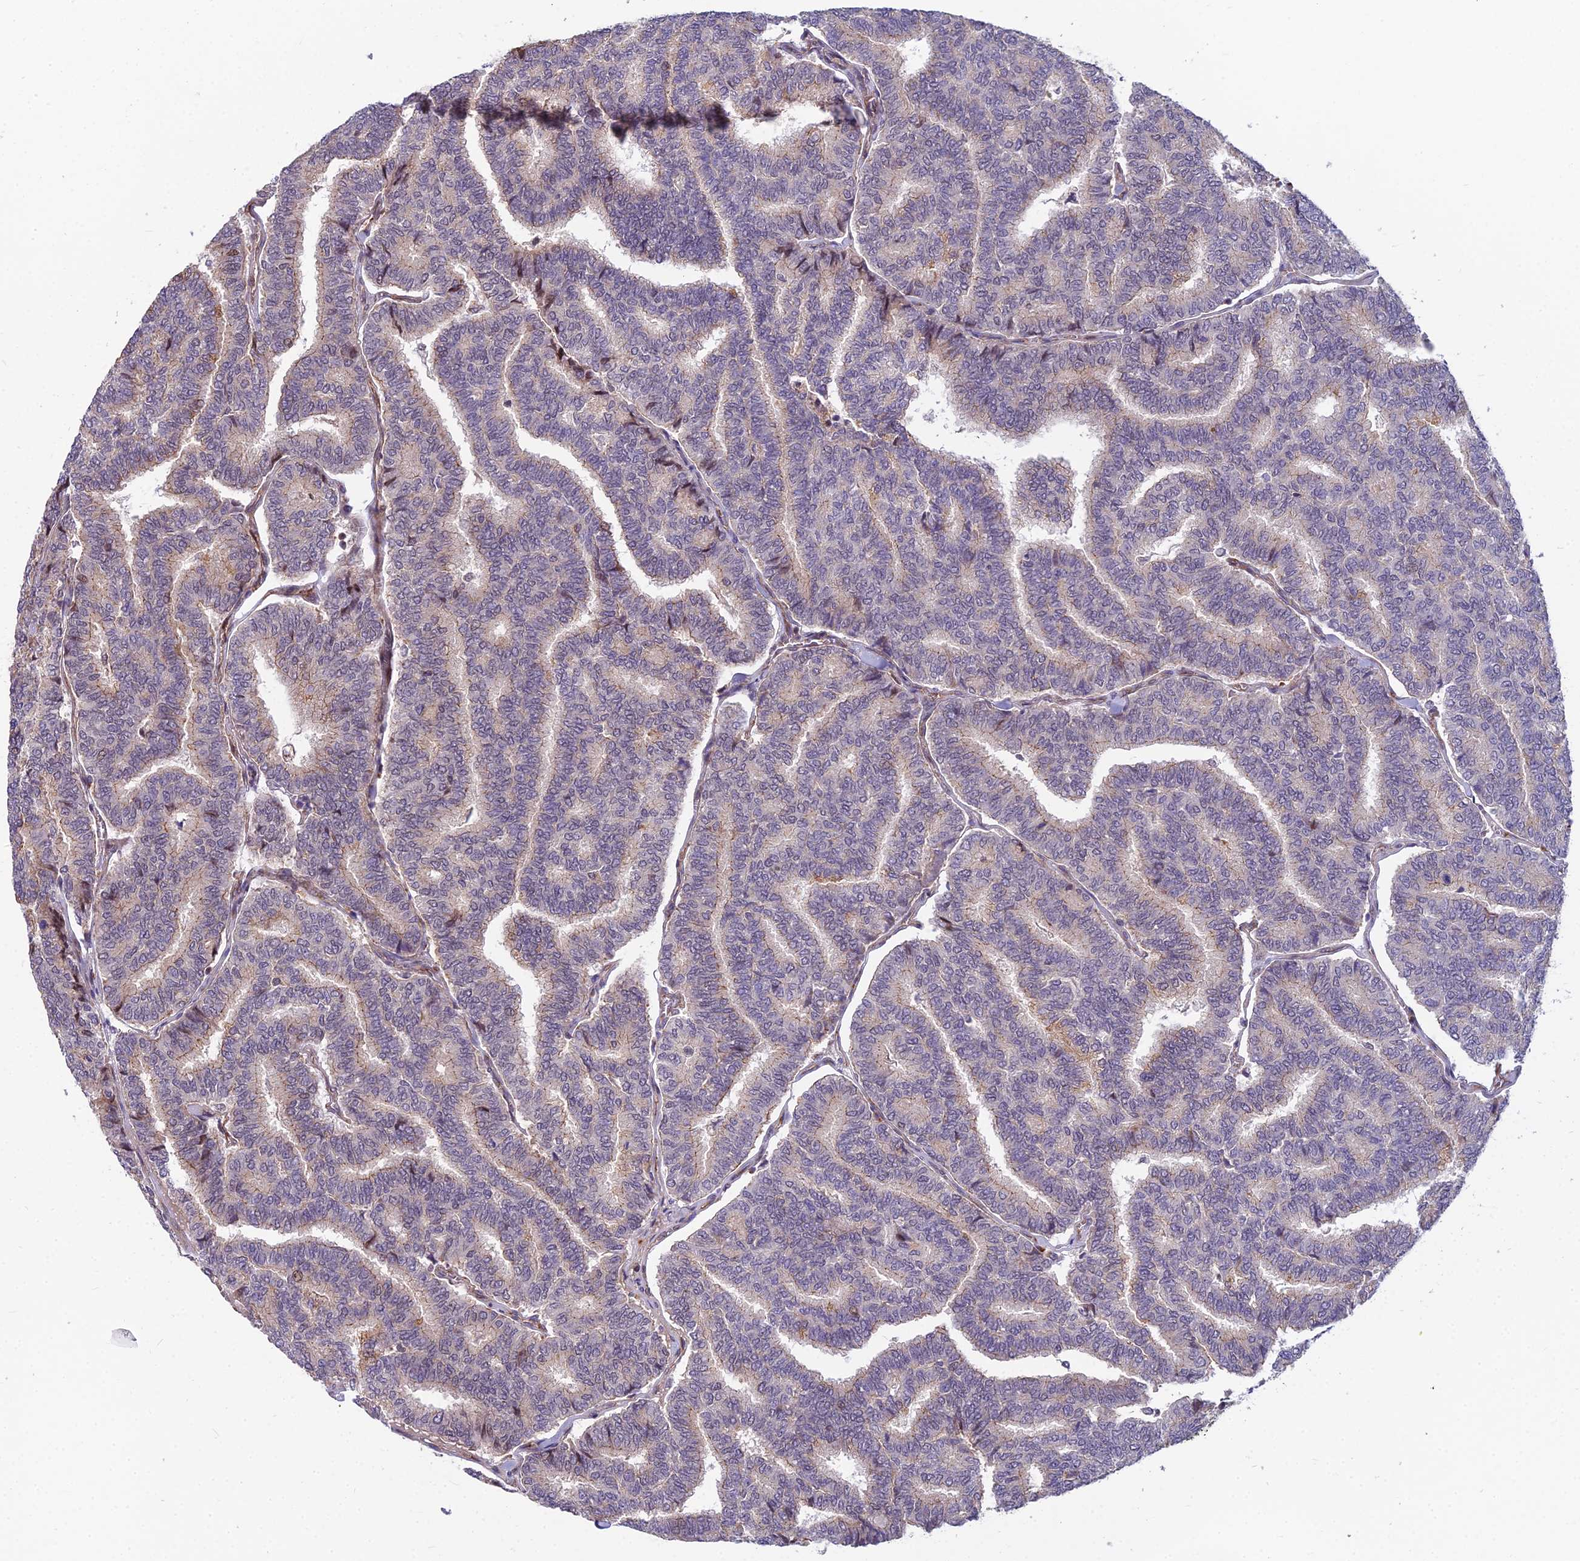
{"staining": {"intensity": "weak", "quantity": "<25%", "location": "nuclear"}, "tissue": "thyroid cancer", "cell_type": "Tumor cells", "image_type": "cancer", "snomed": [{"axis": "morphology", "description": "Papillary adenocarcinoma, NOS"}, {"axis": "topography", "description": "Thyroid gland"}], "caption": "An IHC histopathology image of thyroid papillary adenocarcinoma is shown. There is no staining in tumor cells of thyroid papillary adenocarcinoma.", "gene": "GLYATL3", "patient": {"sex": "female", "age": 35}}